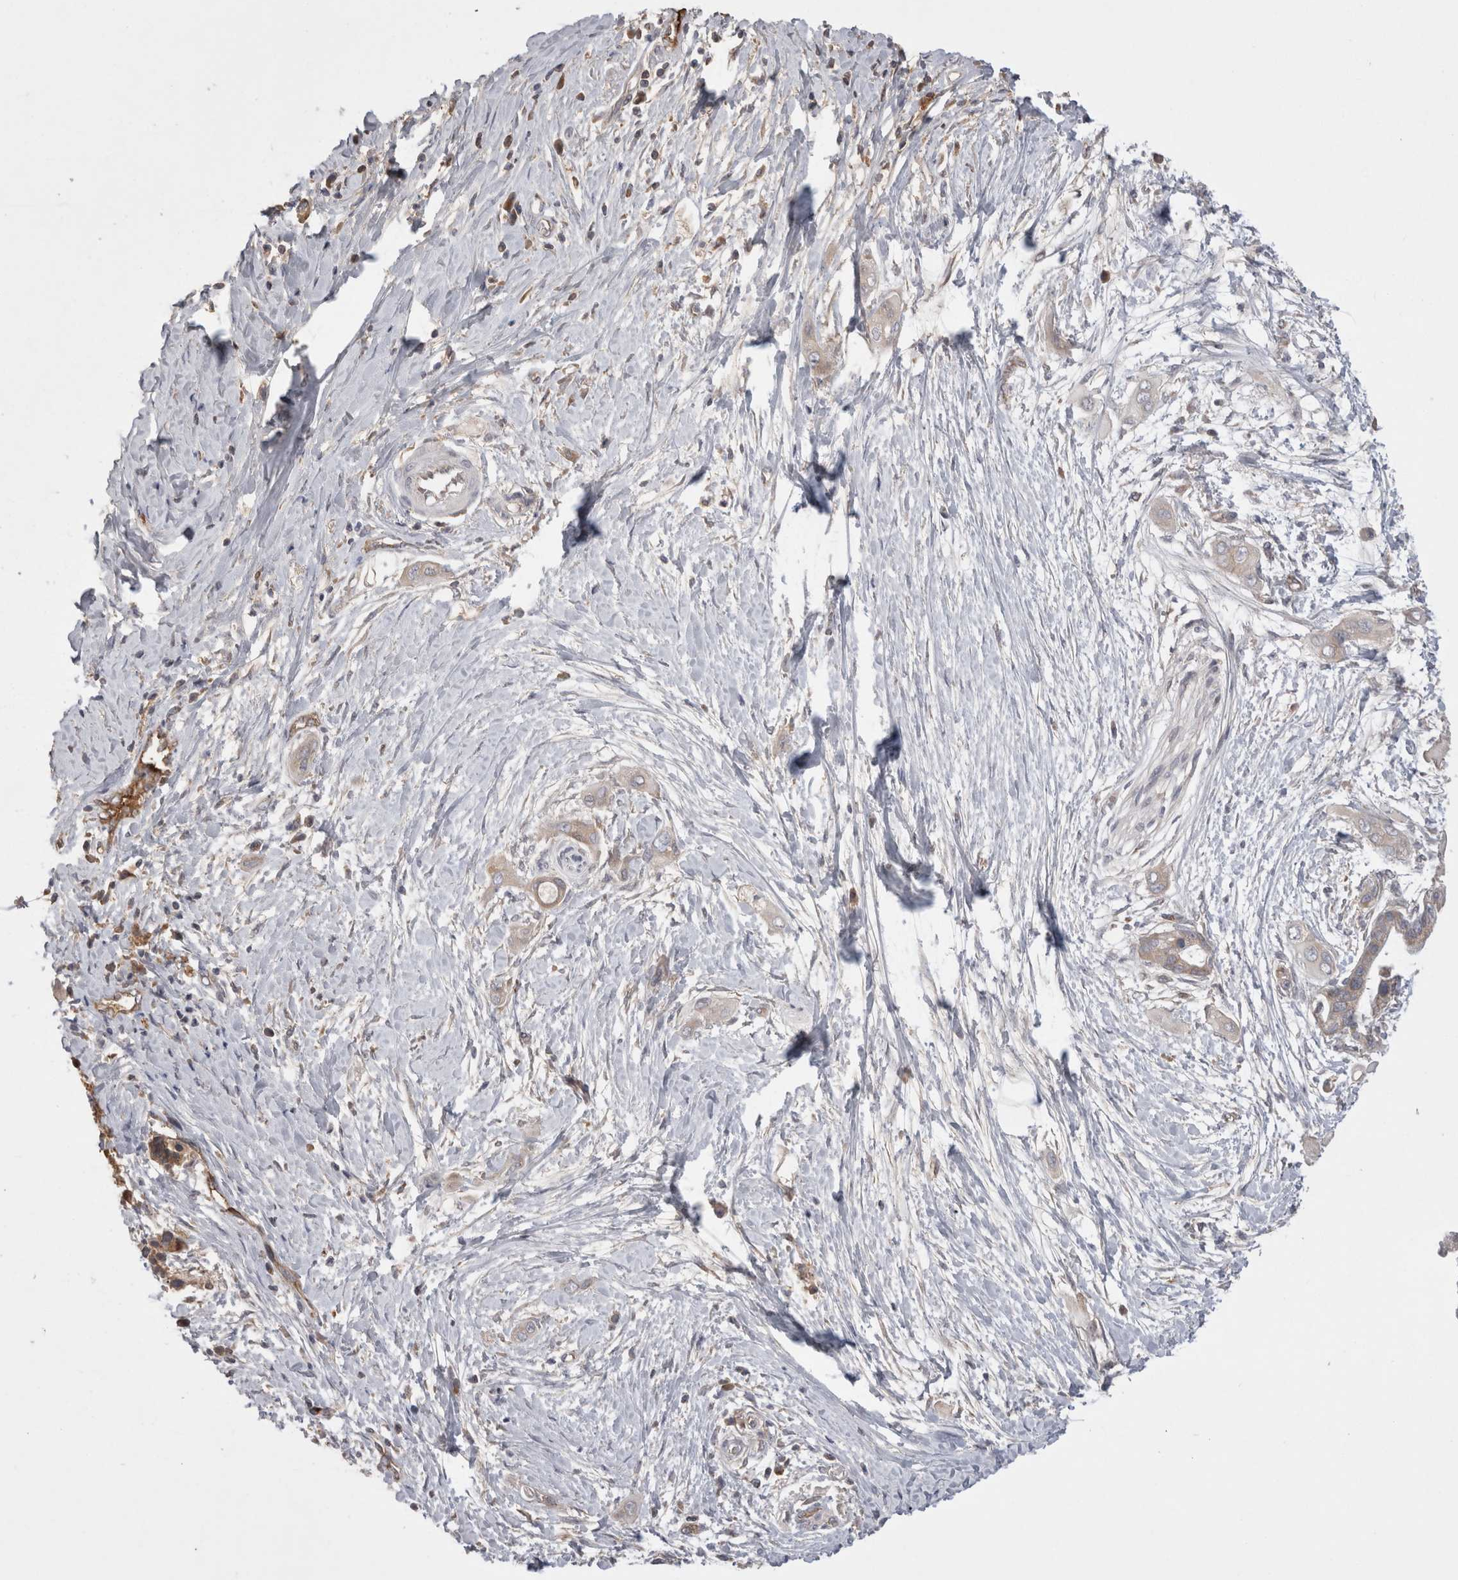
{"staining": {"intensity": "moderate", "quantity": "25%-75%", "location": "cytoplasmic/membranous"}, "tissue": "pancreatic cancer", "cell_type": "Tumor cells", "image_type": "cancer", "snomed": [{"axis": "morphology", "description": "Adenocarcinoma, NOS"}, {"axis": "topography", "description": "Pancreas"}], "caption": "Moderate cytoplasmic/membranous expression is seen in about 25%-75% of tumor cells in adenocarcinoma (pancreatic).", "gene": "DARS2", "patient": {"sex": "male", "age": 59}}